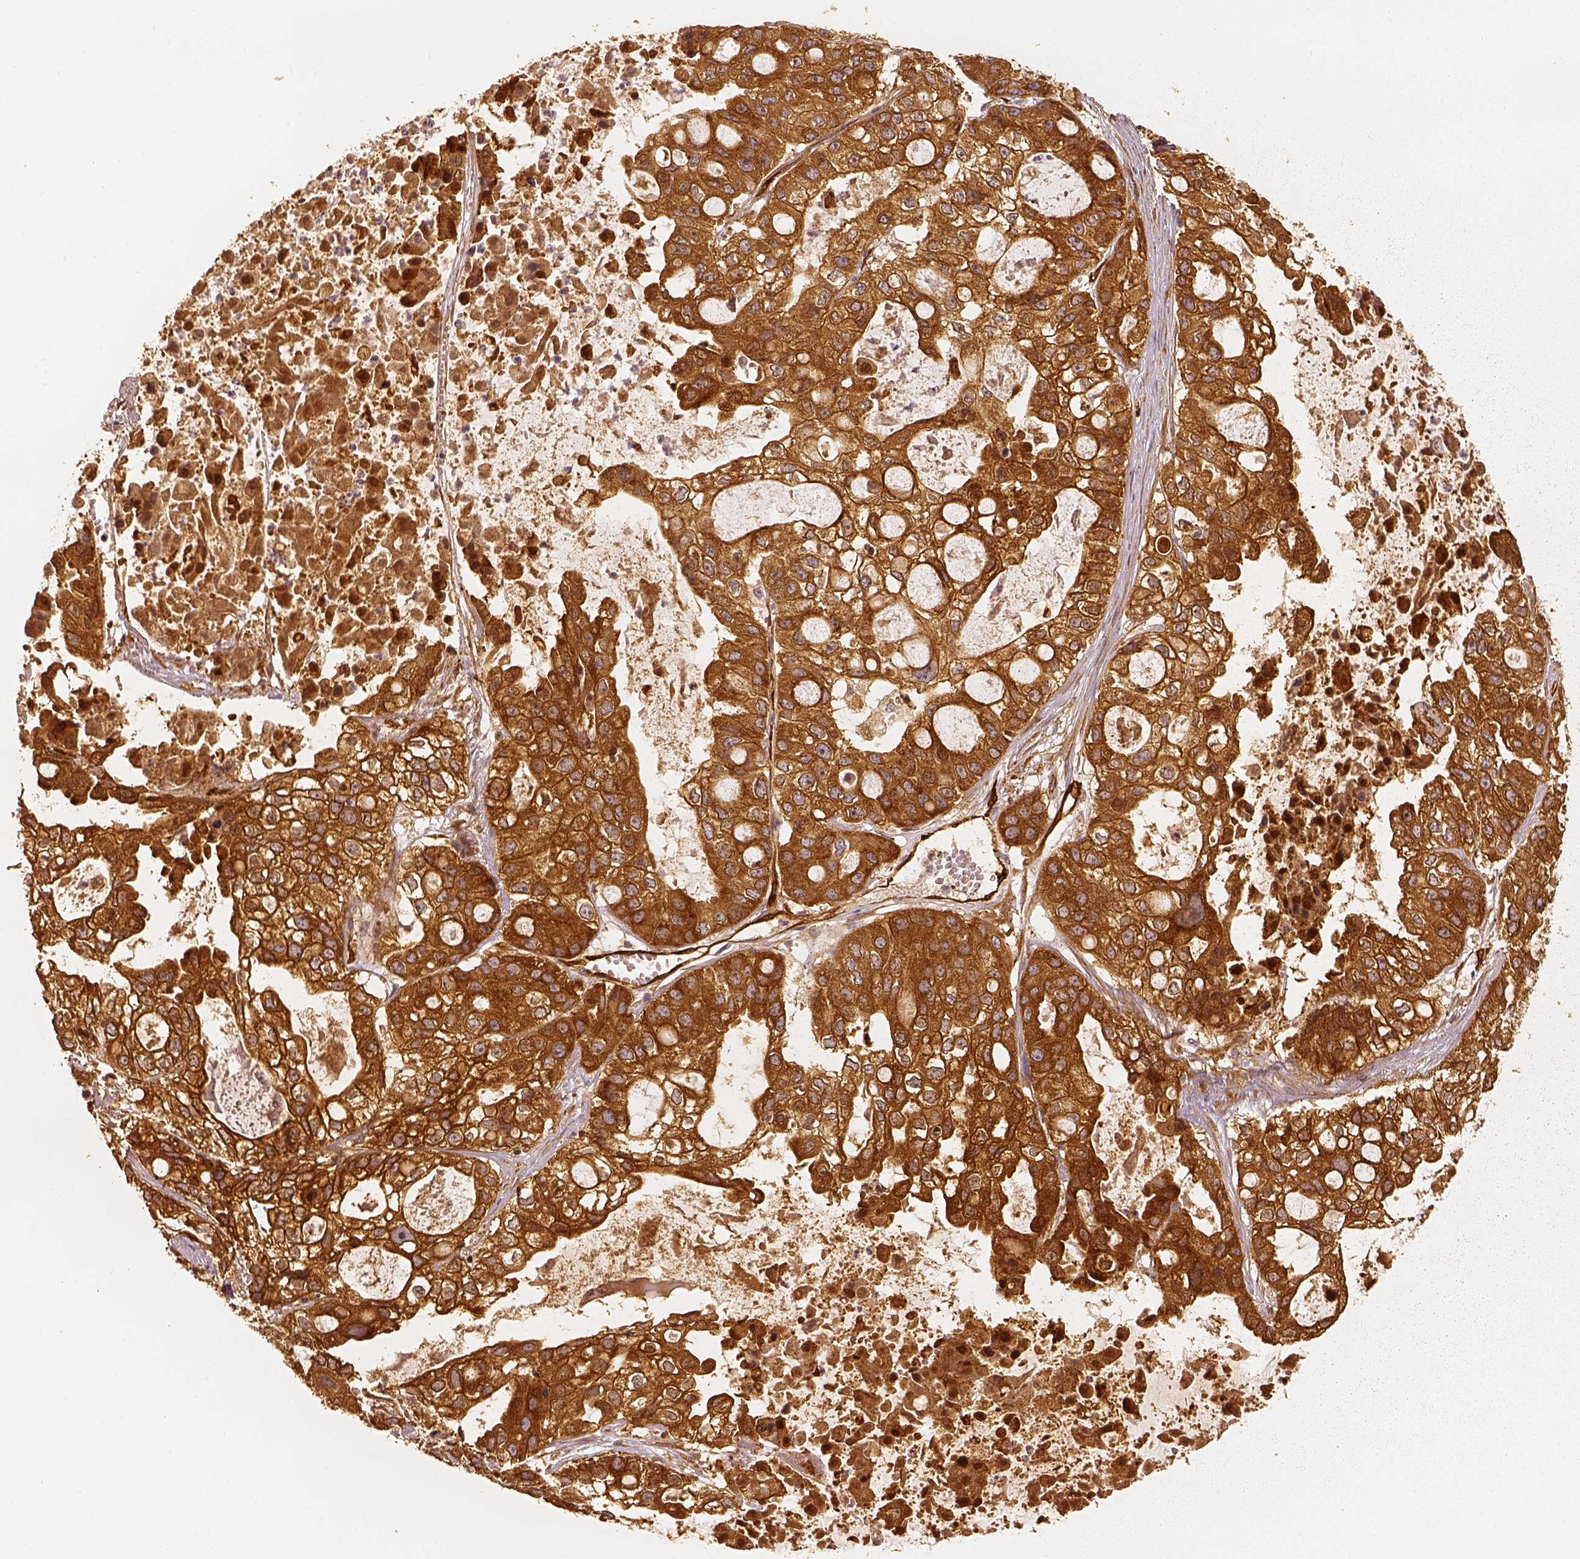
{"staining": {"intensity": "strong", "quantity": ">75%", "location": "cytoplasmic/membranous"}, "tissue": "ovarian cancer", "cell_type": "Tumor cells", "image_type": "cancer", "snomed": [{"axis": "morphology", "description": "Cystadenocarcinoma, serous, NOS"}, {"axis": "topography", "description": "Ovary"}], "caption": "IHC micrograph of neoplastic tissue: human ovarian serous cystadenocarcinoma stained using immunohistochemistry (IHC) exhibits high levels of strong protein expression localized specifically in the cytoplasmic/membranous of tumor cells, appearing as a cytoplasmic/membranous brown color.", "gene": "FSCN1", "patient": {"sex": "female", "age": 56}}